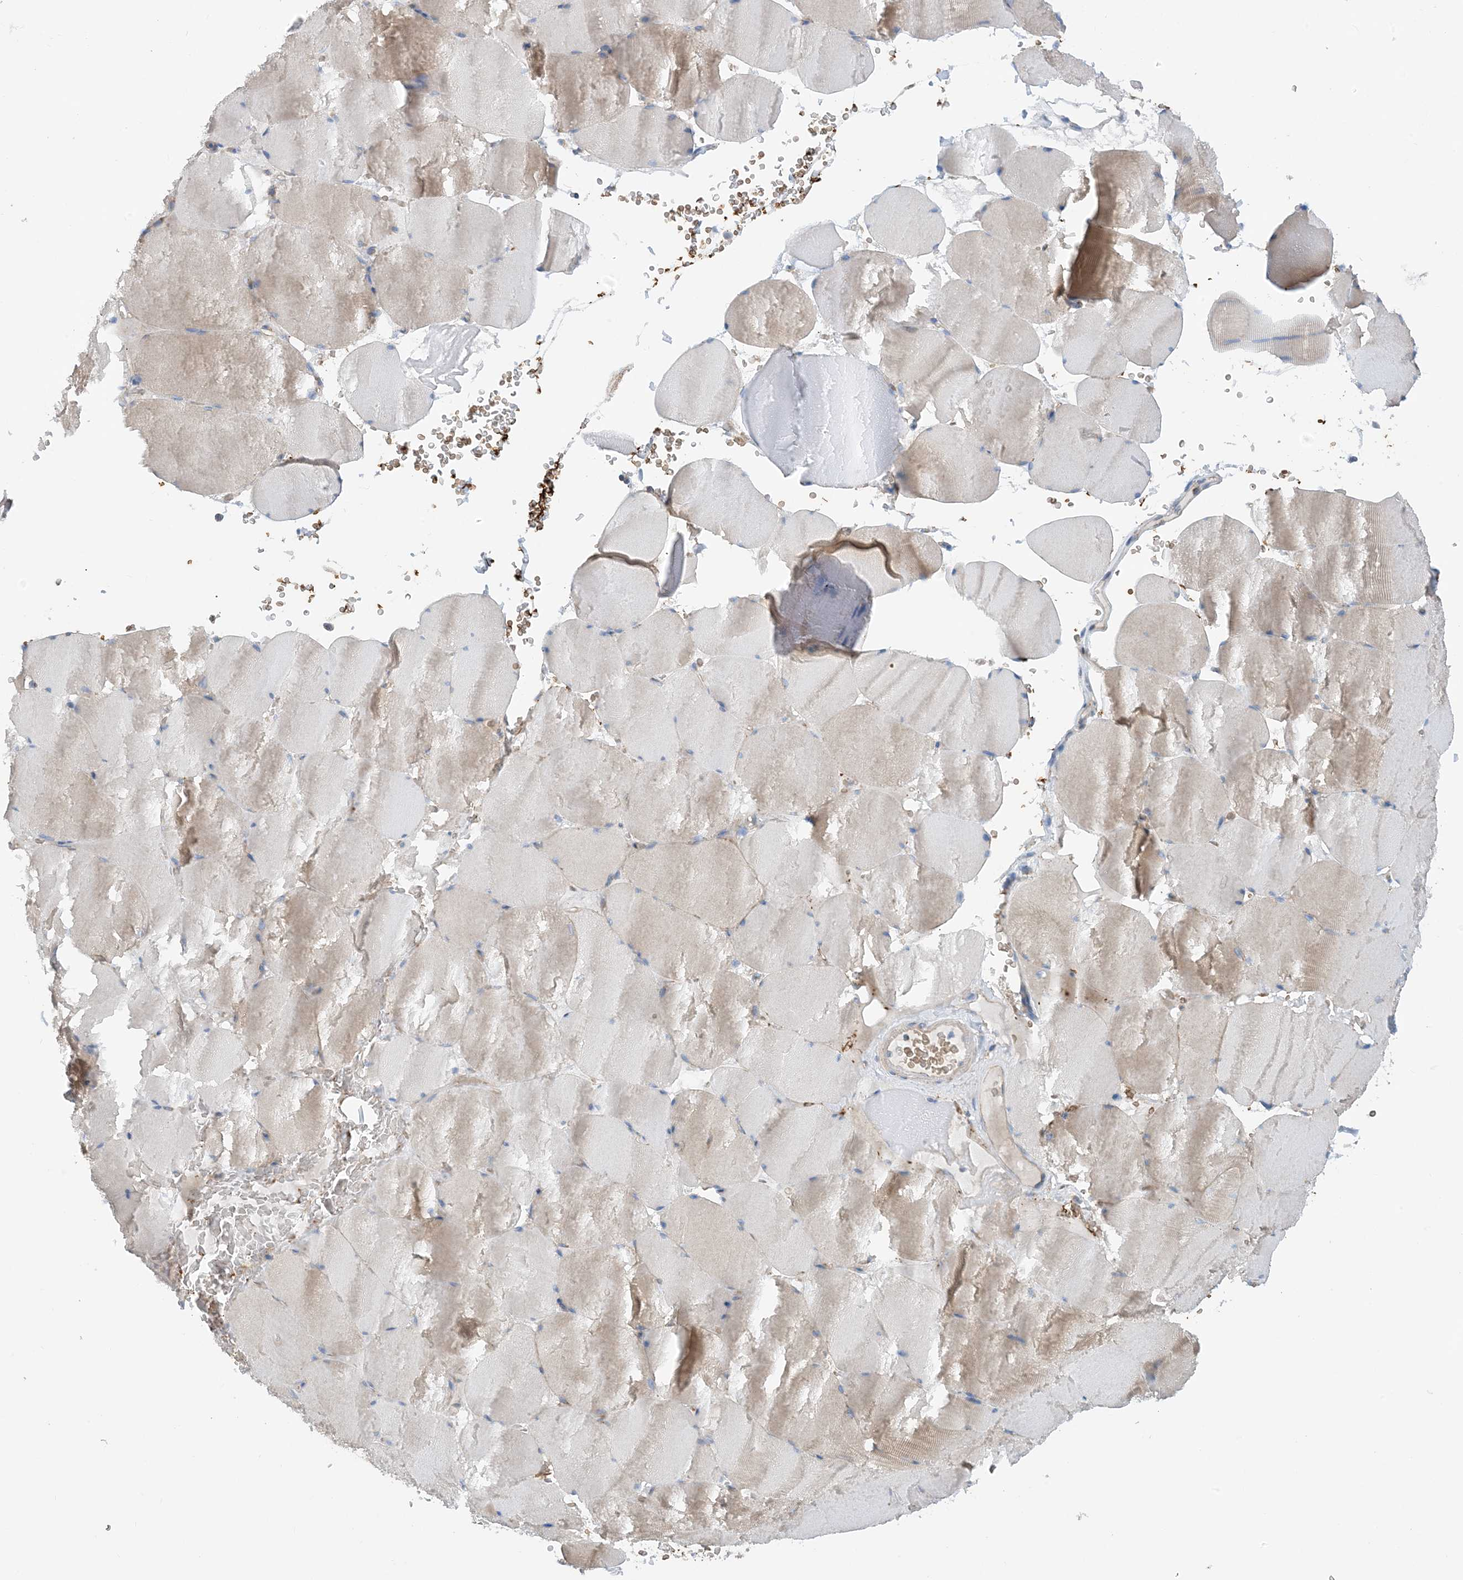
{"staining": {"intensity": "weak", "quantity": "25%-75%", "location": "cytoplasmic/membranous"}, "tissue": "skeletal muscle", "cell_type": "Myocytes", "image_type": "normal", "snomed": [{"axis": "morphology", "description": "Normal tissue, NOS"}, {"axis": "topography", "description": "Skeletal muscle"}, {"axis": "topography", "description": "Head-Neck"}], "caption": "High-magnification brightfield microscopy of benign skeletal muscle stained with DAB (3,3'-diaminobenzidine) (brown) and counterstained with hematoxylin (blue). myocytes exhibit weak cytoplasmic/membranous positivity is identified in about25%-75% of cells.", "gene": "PHOSPHO2", "patient": {"sex": "male", "age": 66}}